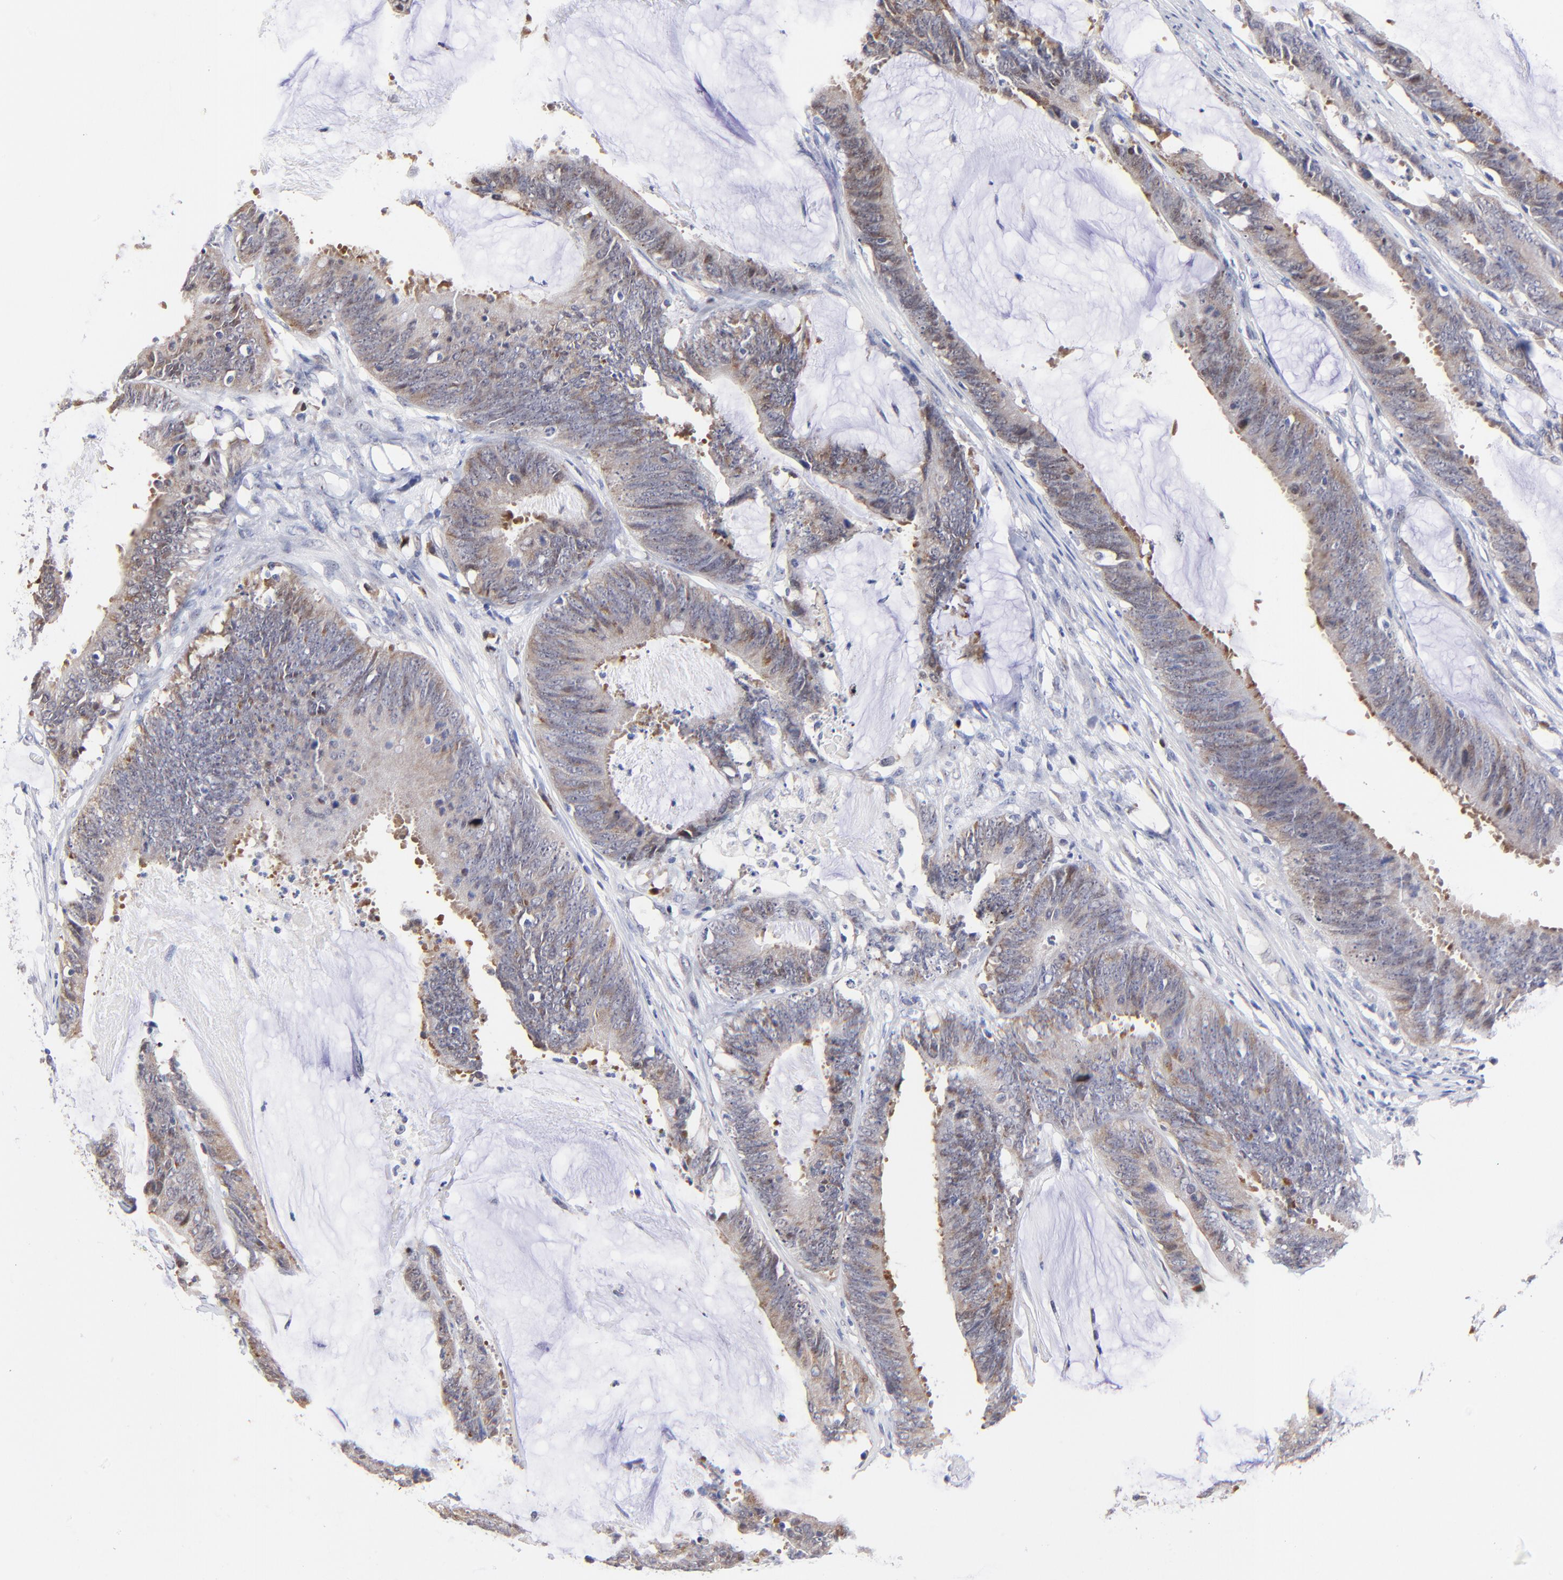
{"staining": {"intensity": "moderate", "quantity": "25%-75%", "location": "cytoplasmic/membranous"}, "tissue": "colorectal cancer", "cell_type": "Tumor cells", "image_type": "cancer", "snomed": [{"axis": "morphology", "description": "Adenocarcinoma, NOS"}, {"axis": "topography", "description": "Rectum"}], "caption": "A micrograph of human colorectal cancer stained for a protein exhibits moderate cytoplasmic/membranous brown staining in tumor cells.", "gene": "ZNF155", "patient": {"sex": "female", "age": 66}}